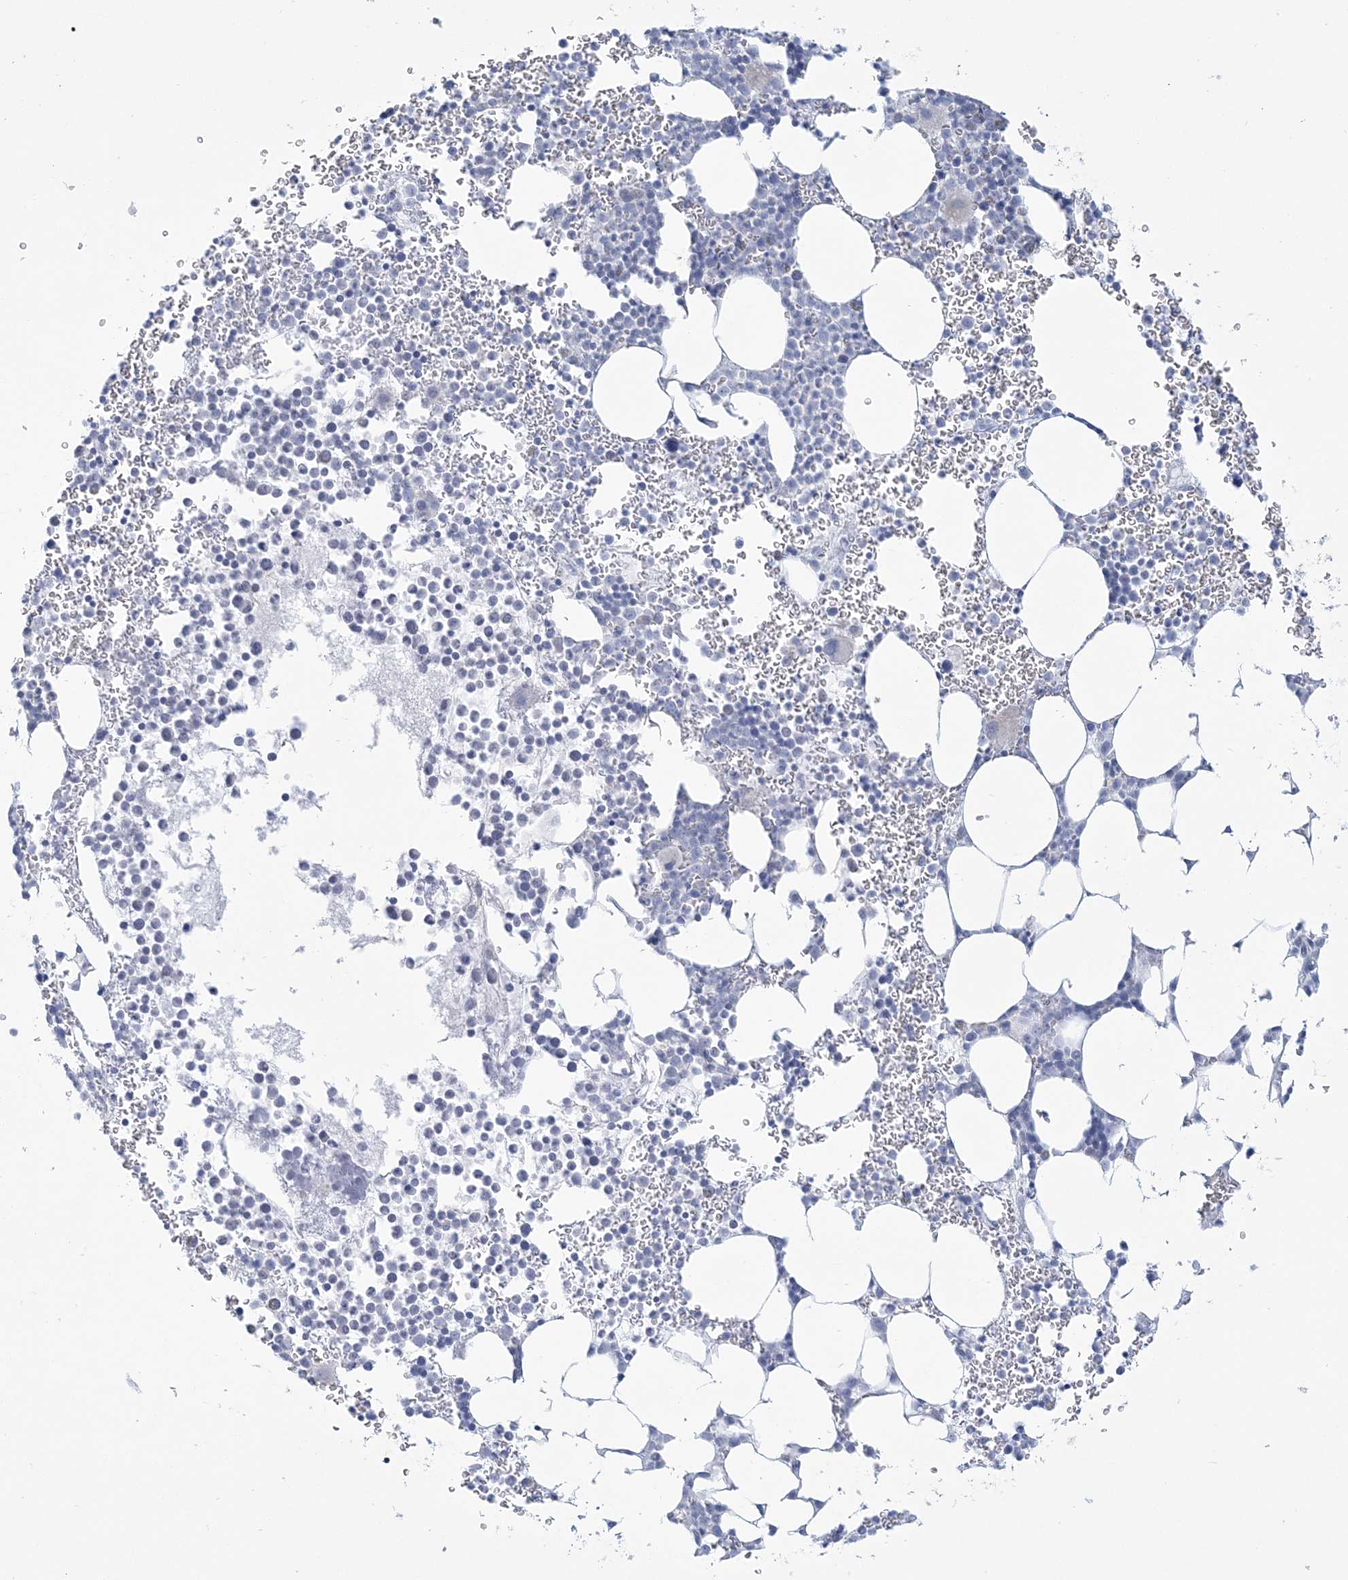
{"staining": {"intensity": "negative", "quantity": "none", "location": "none"}, "tissue": "bone marrow", "cell_type": "Hematopoietic cells", "image_type": "normal", "snomed": [{"axis": "morphology", "description": "Normal tissue, NOS"}, {"axis": "topography", "description": "Bone marrow"}], "caption": "Protein analysis of benign bone marrow displays no significant staining in hematopoietic cells.", "gene": "ENSG00000288637", "patient": {"sex": "female", "age": 78}}